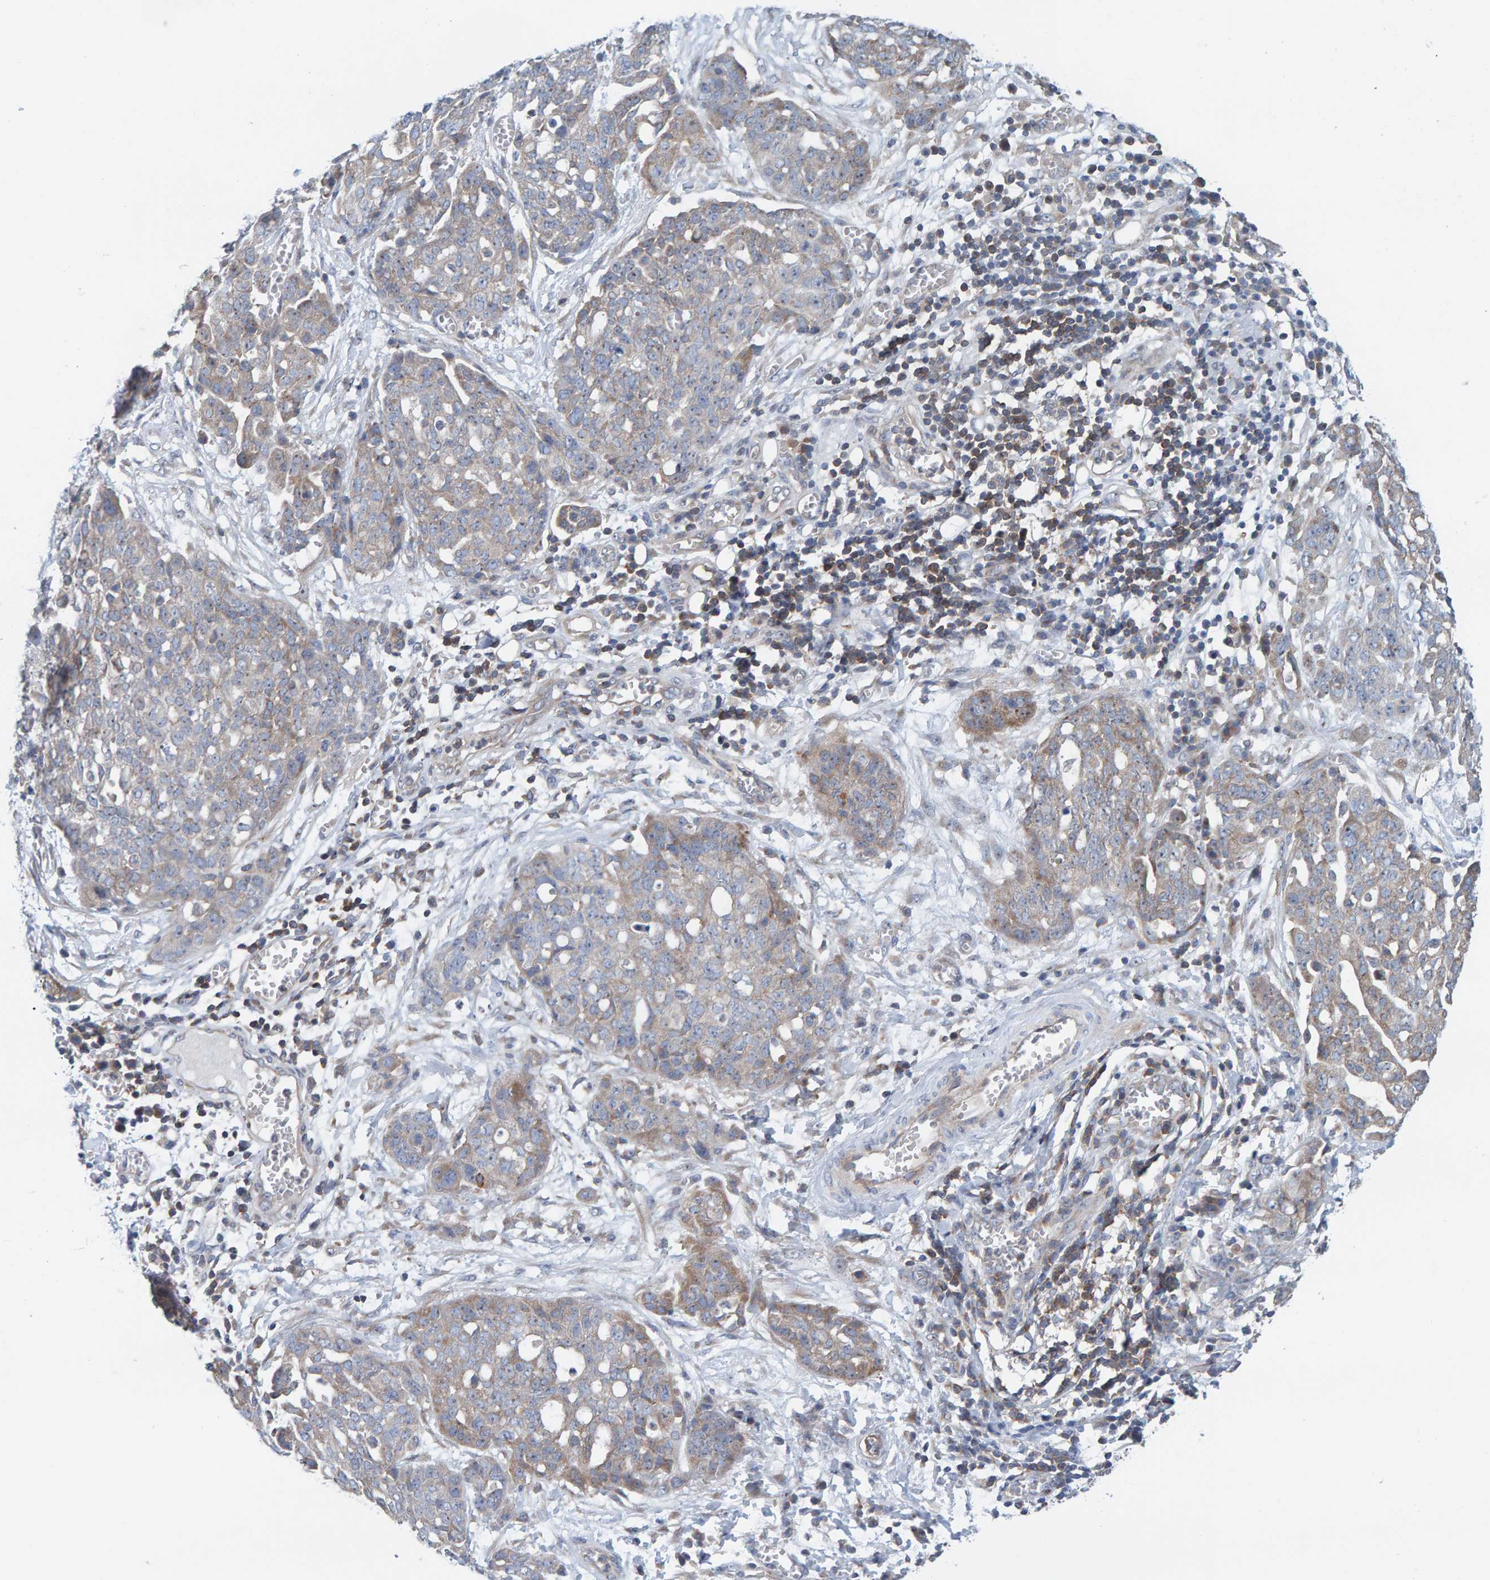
{"staining": {"intensity": "weak", "quantity": "<25%", "location": "cytoplasmic/membranous"}, "tissue": "ovarian cancer", "cell_type": "Tumor cells", "image_type": "cancer", "snomed": [{"axis": "morphology", "description": "Cystadenocarcinoma, serous, NOS"}, {"axis": "topography", "description": "Soft tissue"}, {"axis": "topography", "description": "Ovary"}], "caption": "The histopathology image displays no staining of tumor cells in ovarian cancer. (Brightfield microscopy of DAB immunohistochemistry at high magnification).", "gene": "CCM2", "patient": {"sex": "female", "age": 57}}